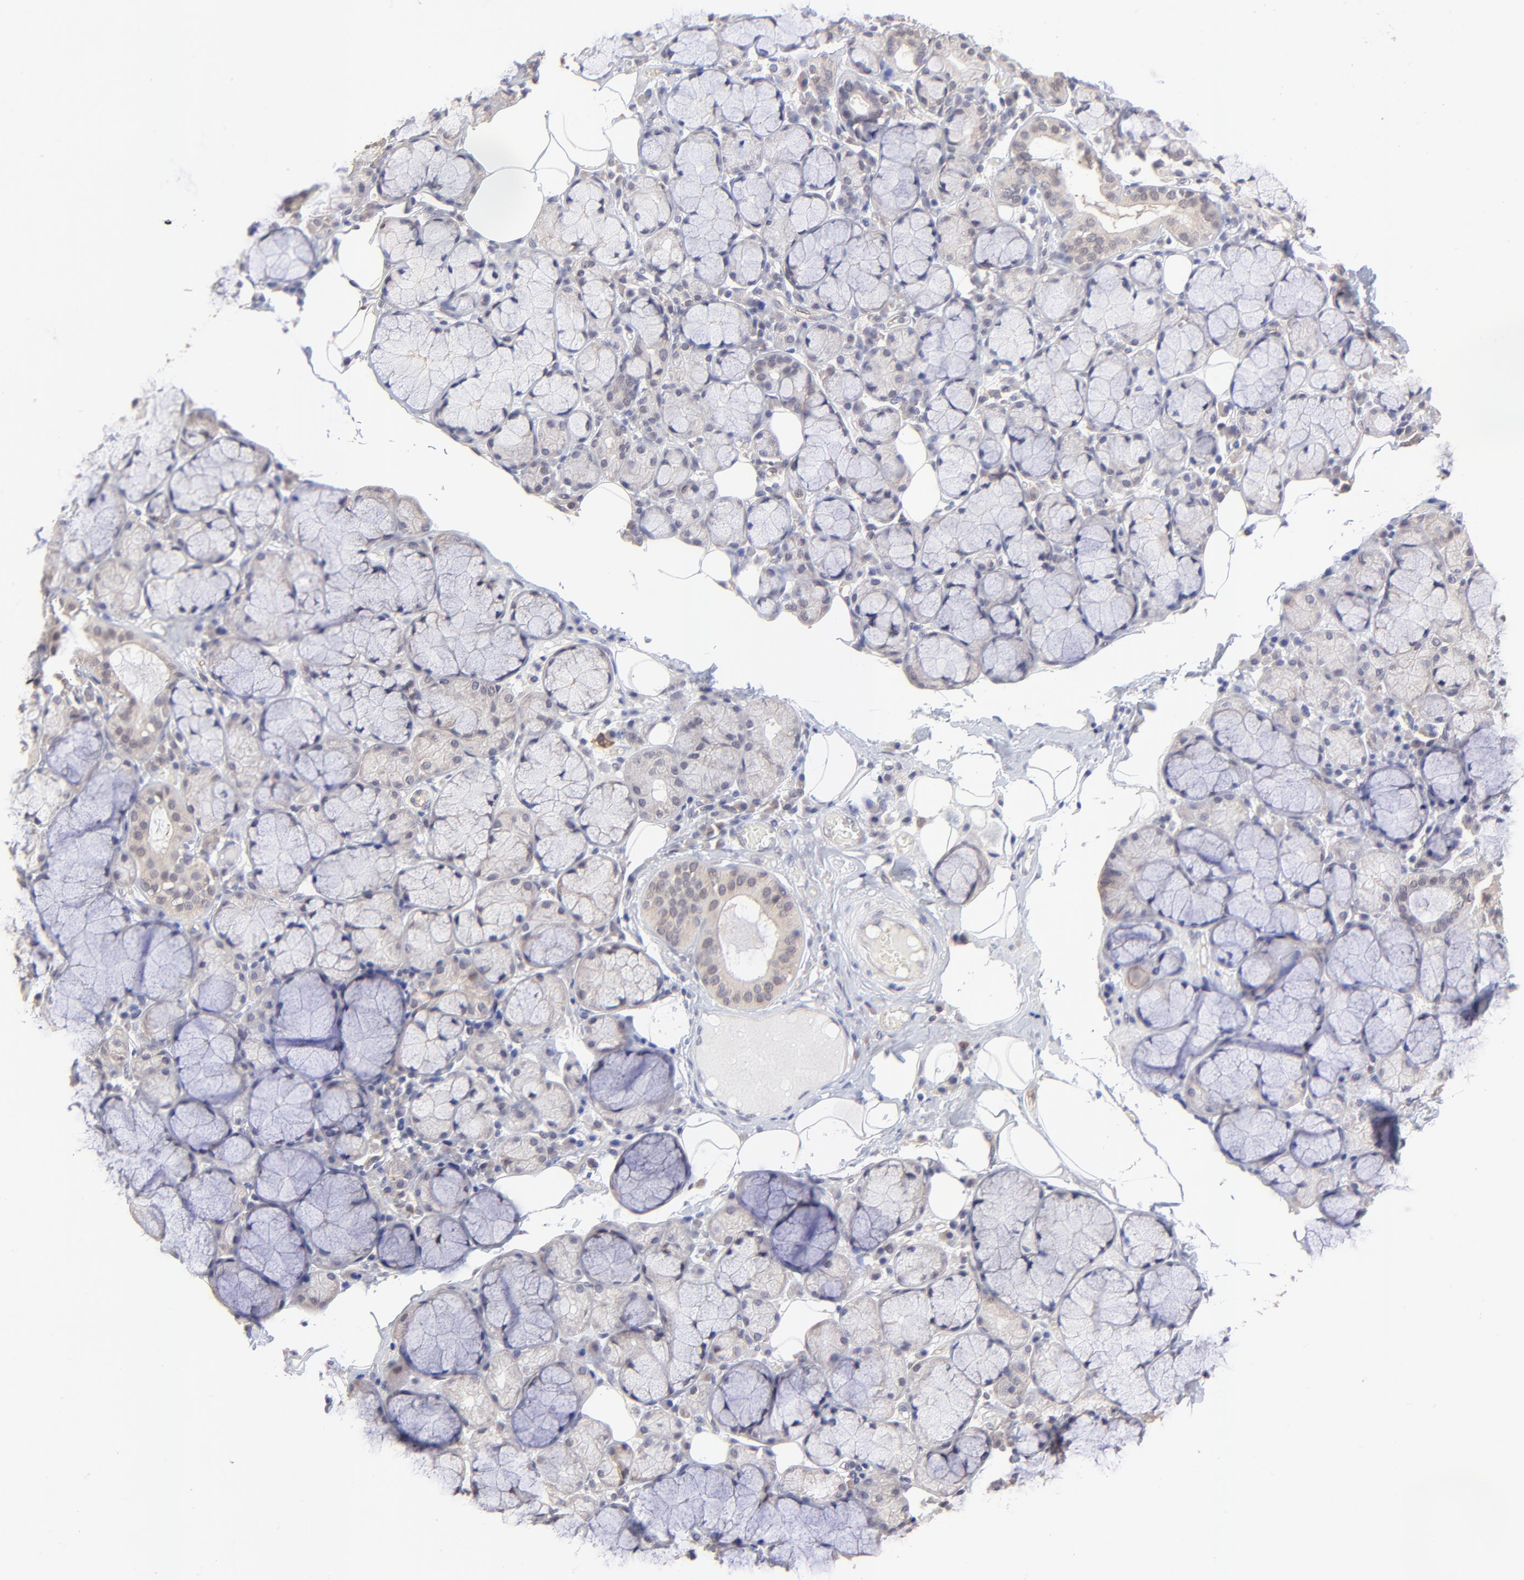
{"staining": {"intensity": "negative", "quantity": "none", "location": "none"}, "tissue": "salivary gland", "cell_type": "Glandular cells", "image_type": "normal", "snomed": [{"axis": "morphology", "description": "Normal tissue, NOS"}, {"axis": "topography", "description": "Skeletal muscle"}, {"axis": "topography", "description": "Oral tissue"}, {"axis": "topography", "description": "Salivary gland"}, {"axis": "topography", "description": "Peripheral nerve tissue"}], "caption": "Immunohistochemical staining of normal salivary gland displays no significant positivity in glandular cells. Brightfield microscopy of IHC stained with DAB (brown) and hematoxylin (blue), captured at high magnification.", "gene": "ZNF747", "patient": {"sex": "male", "age": 54}}